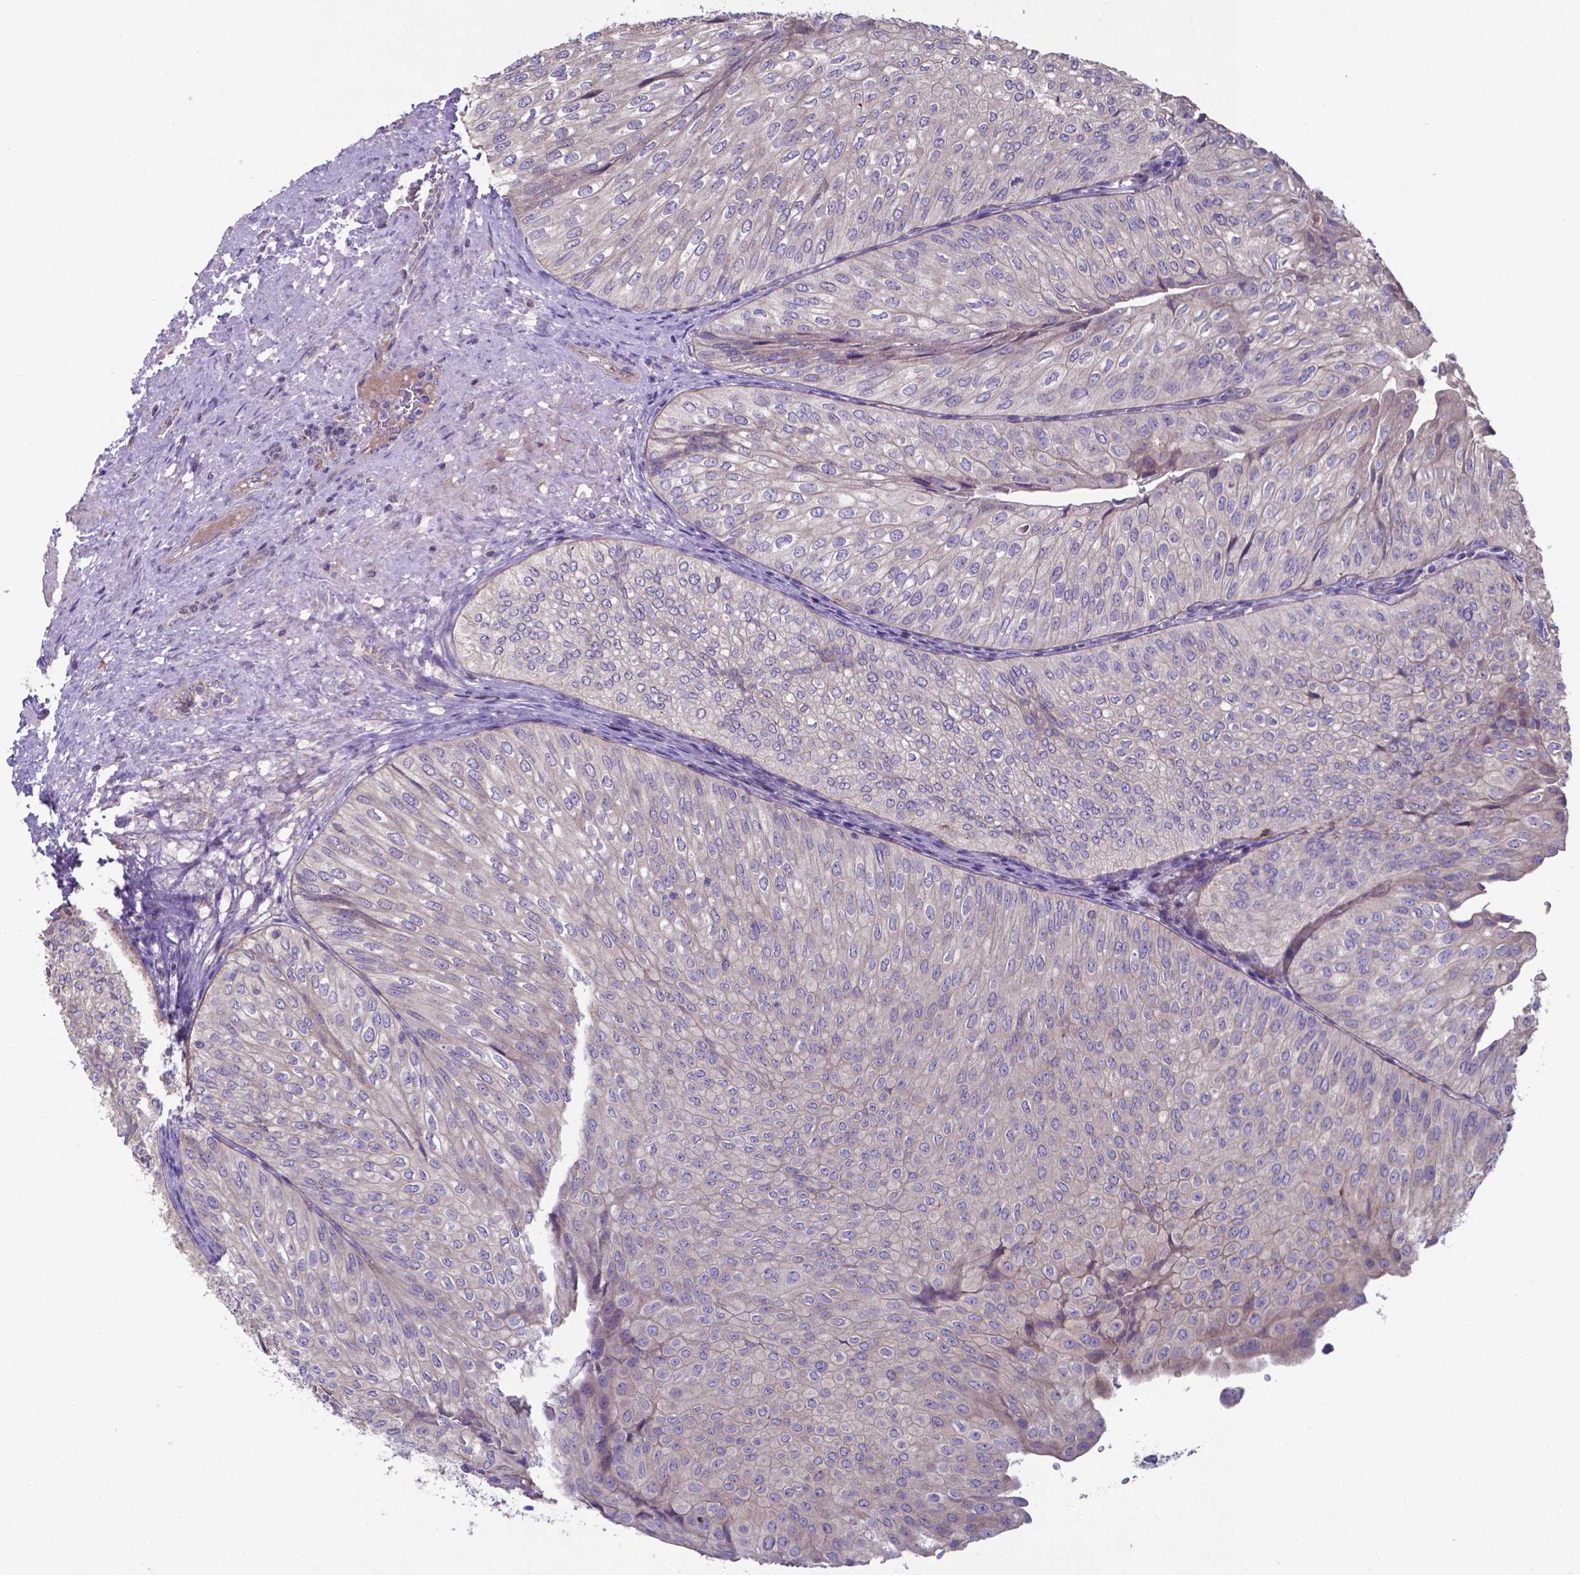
{"staining": {"intensity": "weak", "quantity": "<25%", "location": "cytoplasmic/membranous"}, "tissue": "urothelial cancer", "cell_type": "Tumor cells", "image_type": "cancer", "snomed": [{"axis": "morphology", "description": "Urothelial carcinoma, NOS"}, {"axis": "topography", "description": "Urinary bladder"}], "caption": "Human transitional cell carcinoma stained for a protein using IHC demonstrates no staining in tumor cells.", "gene": "TYRO3", "patient": {"sex": "male", "age": 62}}